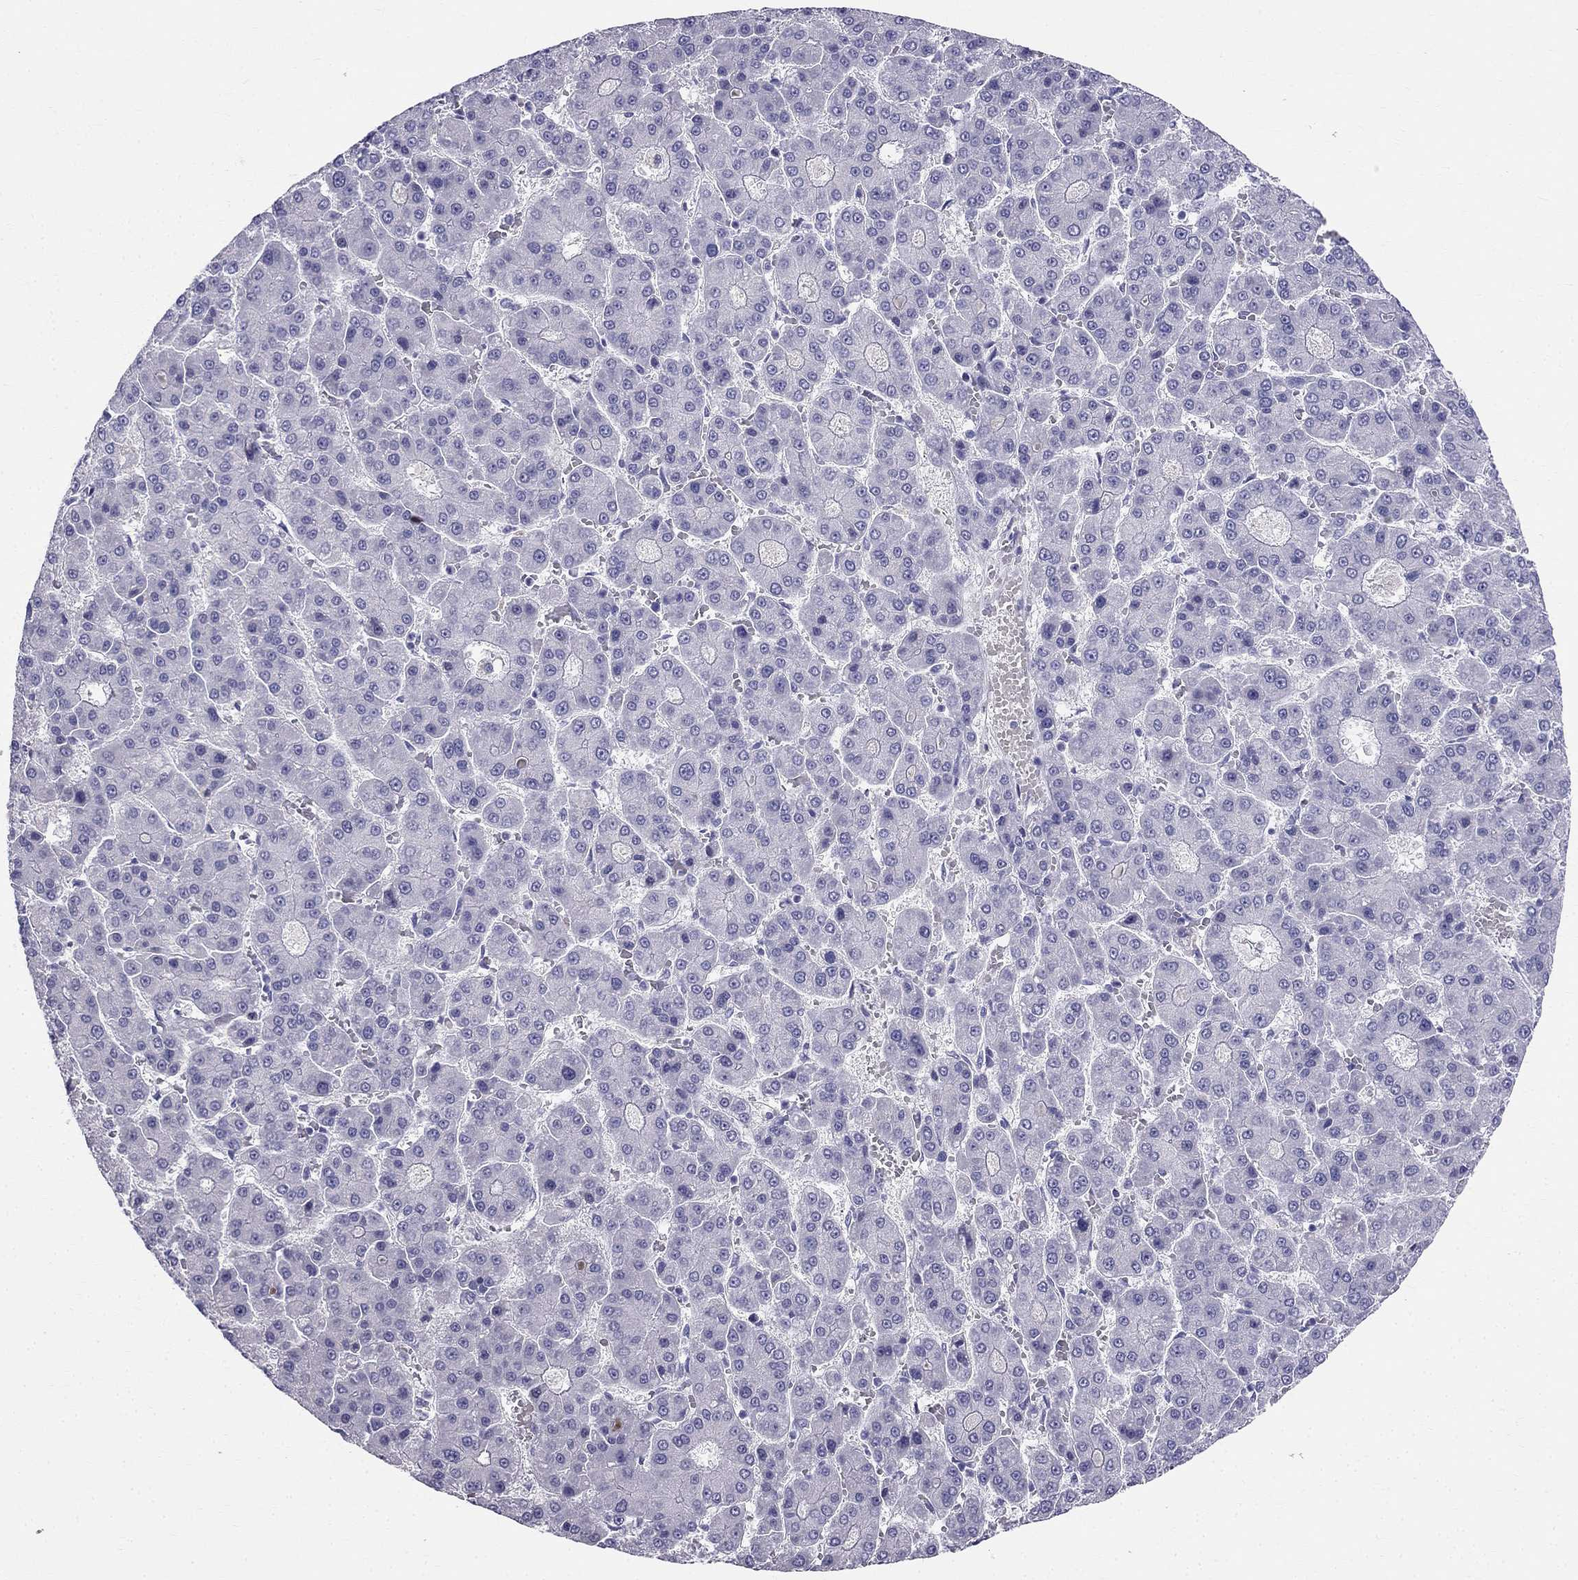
{"staining": {"intensity": "negative", "quantity": "none", "location": "none"}, "tissue": "liver cancer", "cell_type": "Tumor cells", "image_type": "cancer", "snomed": [{"axis": "morphology", "description": "Carcinoma, Hepatocellular, NOS"}, {"axis": "topography", "description": "Liver"}], "caption": "Tumor cells are negative for brown protein staining in liver cancer (hepatocellular carcinoma). Brightfield microscopy of immunohistochemistry stained with DAB (brown) and hematoxylin (blue), captured at high magnification.", "gene": "BAG5", "patient": {"sex": "male", "age": 70}}